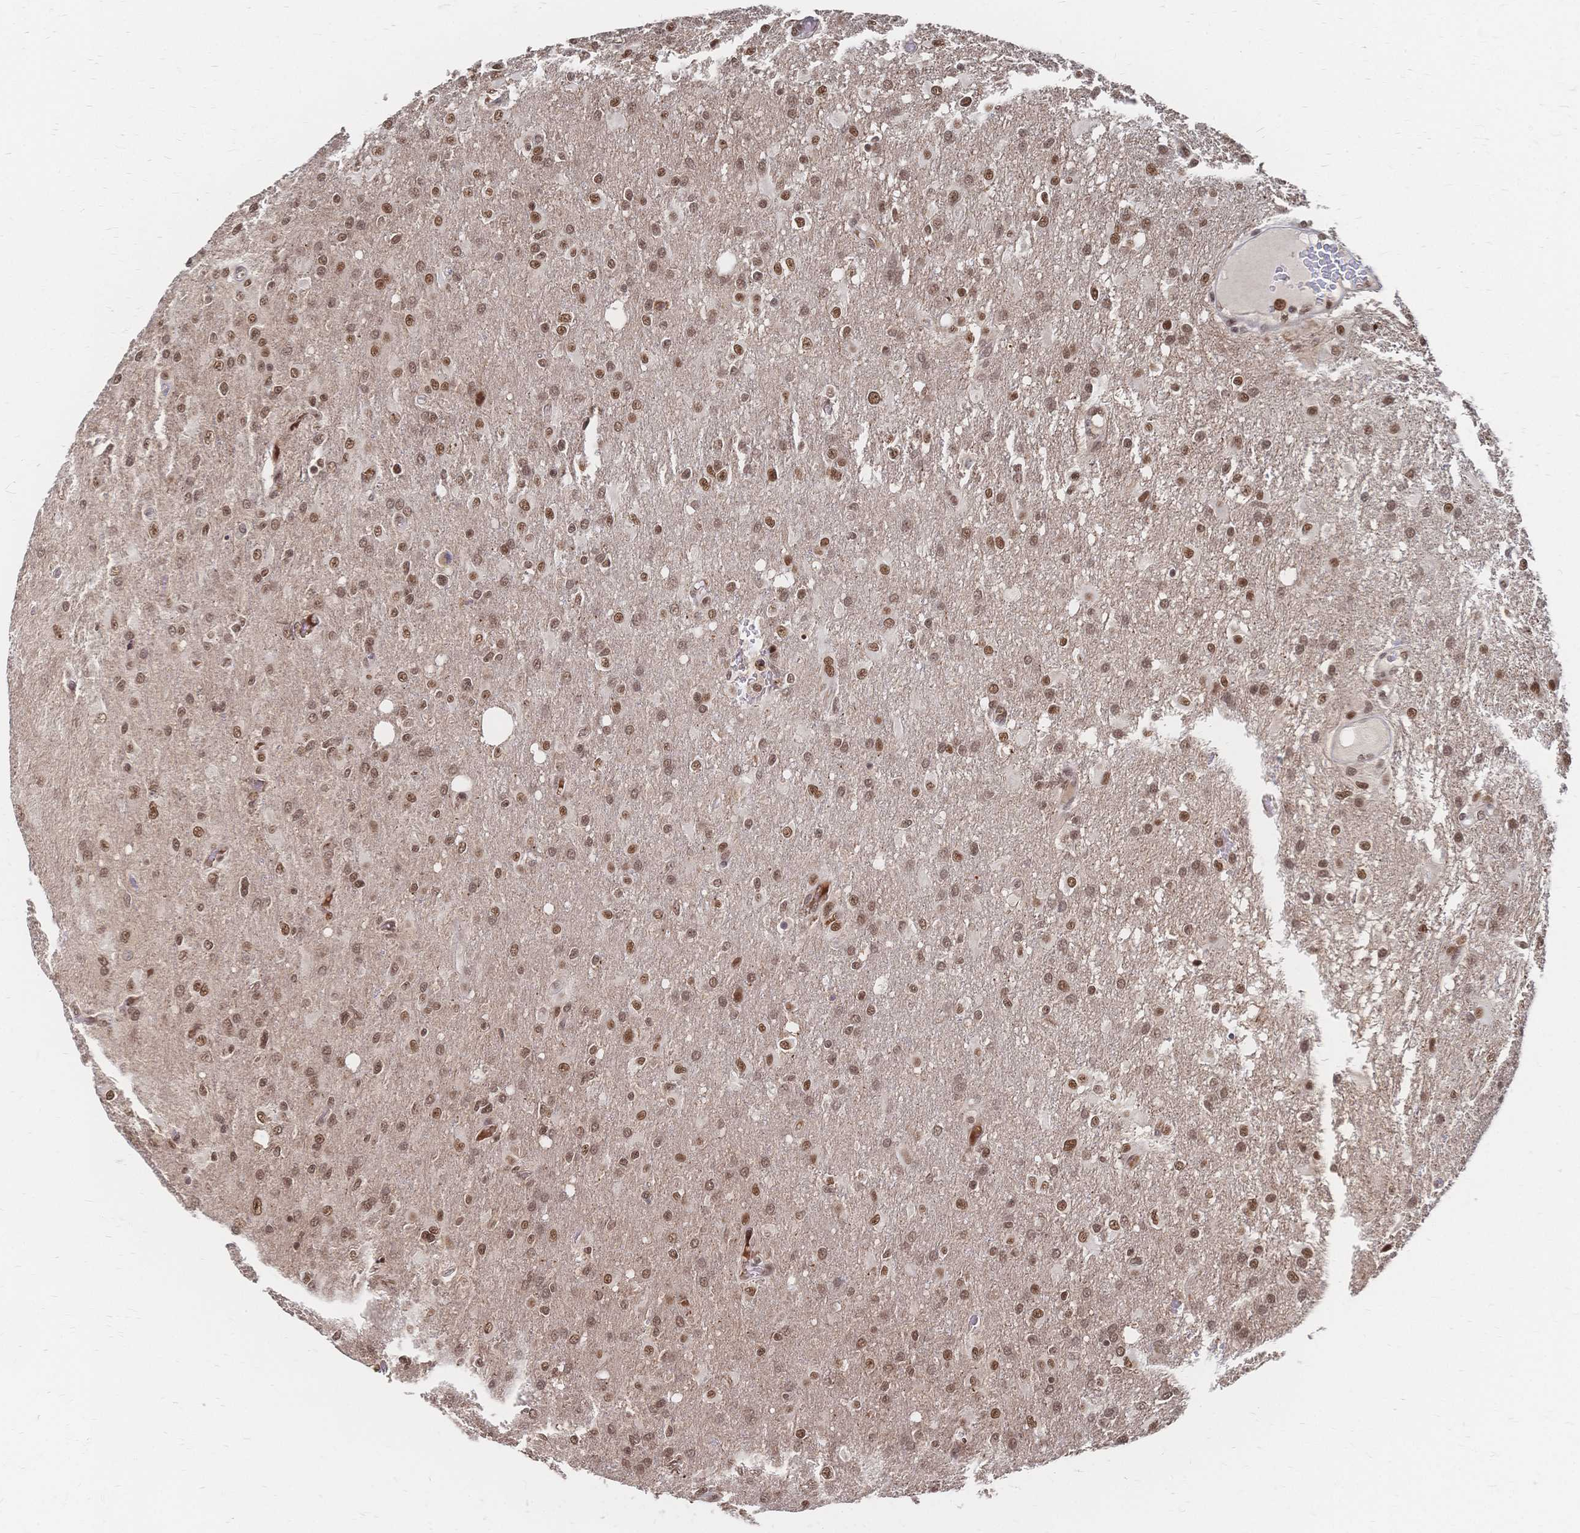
{"staining": {"intensity": "moderate", "quantity": ">75%", "location": "nuclear"}, "tissue": "glioma", "cell_type": "Tumor cells", "image_type": "cancer", "snomed": [{"axis": "morphology", "description": "Glioma, malignant, High grade"}, {"axis": "topography", "description": "Brain"}], "caption": "Immunohistochemistry (IHC) staining of high-grade glioma (malignant), which reveals medium levels of moderate nuclear positivity in approximately >75% of tumor cells indicating moderate nuclear protein expression. The staining was performed using DAB (brown) for protein detection and nuclei were counterstained in hematoxylin (blue).", "gene": "NELFA", "patient": {"sex": "male", "age": 53}}